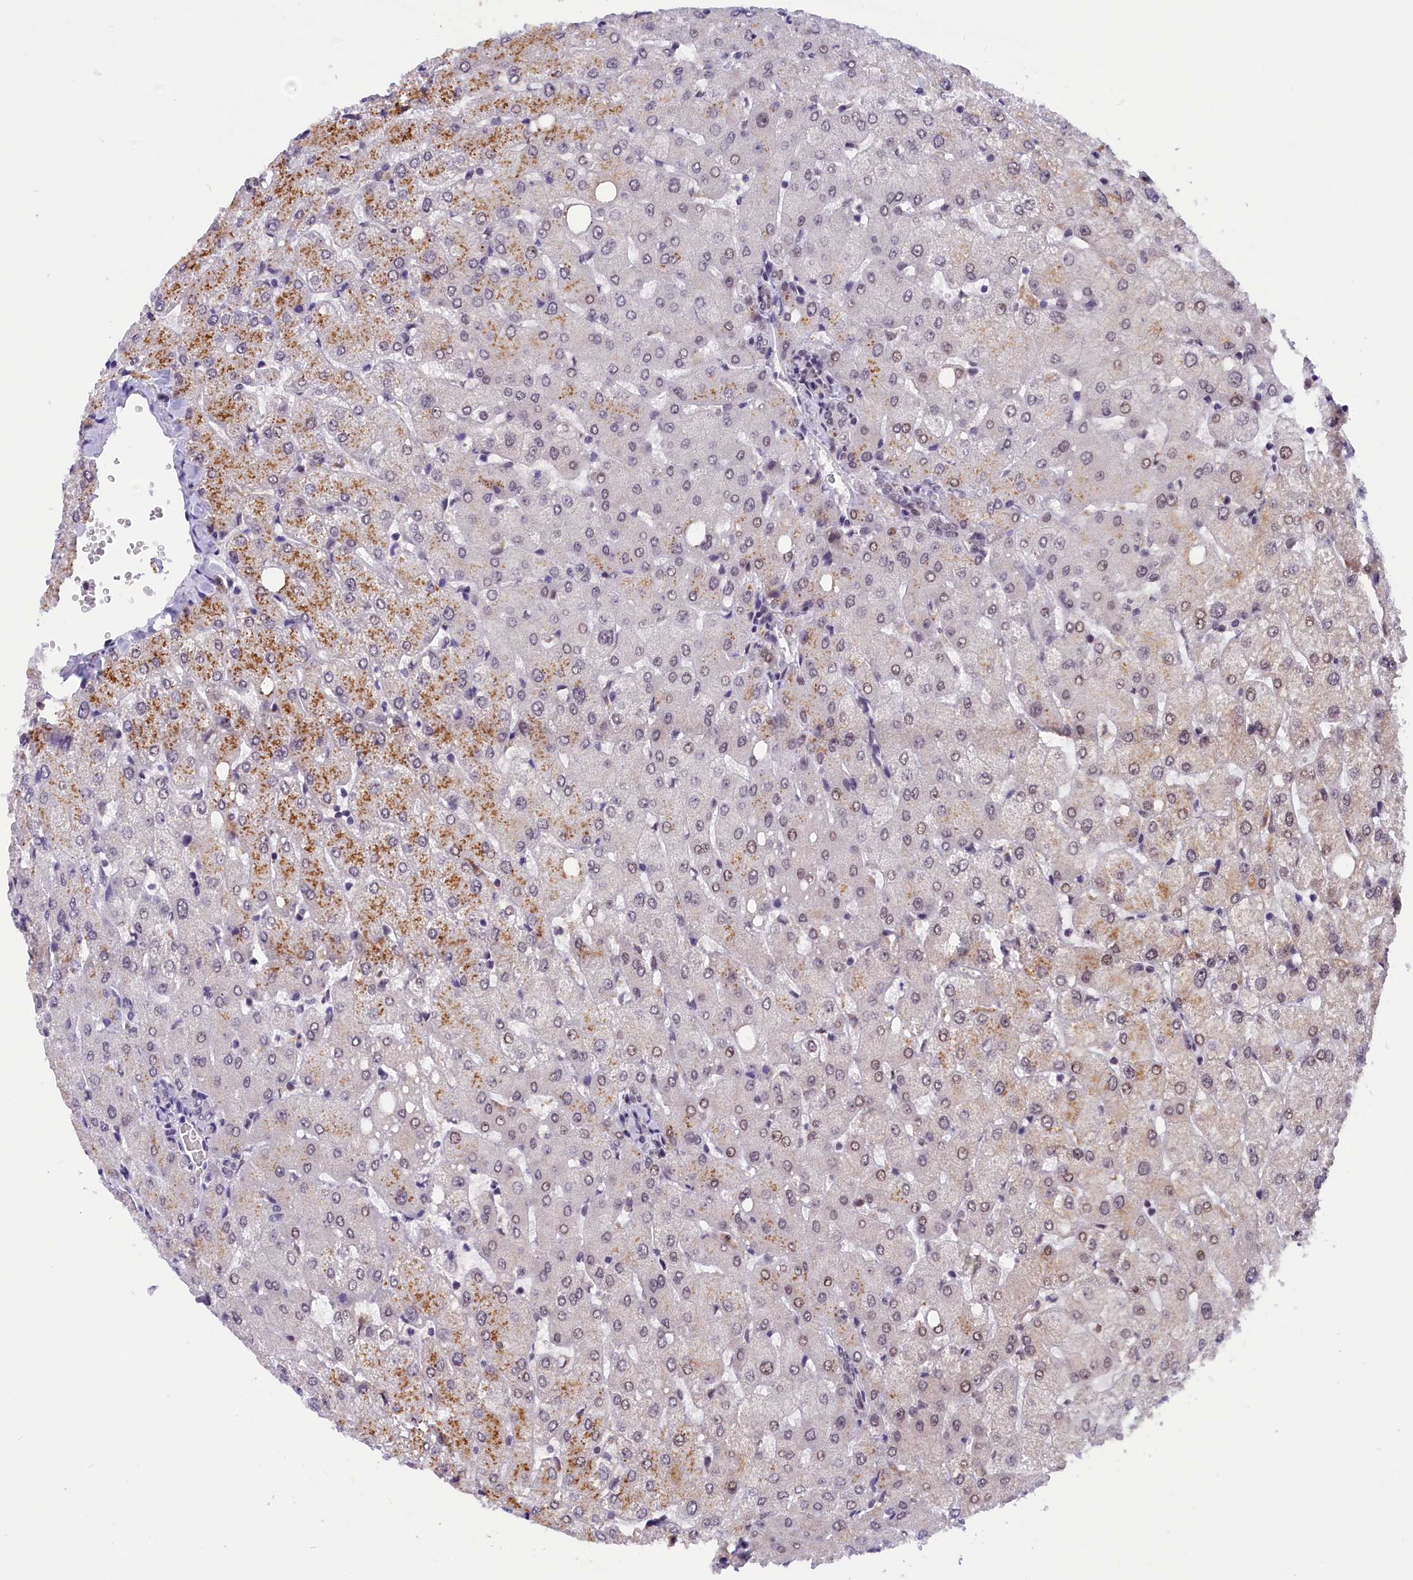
{"staining": {"intensity": "negative", "quantity": "none", "location": "none"}, "tissue": "liver", "cell_type": "Cholangiocytes", "image_type": "normal", "snomed": [{"axis": "morphology", "description": "Normal tissue, NOS"}, {"axis": "topography", "description": "Liver"}], "caption": "Histopathology image shows no protein expression in cholangiocytes of normal liver.", "gene": "CDYL2", "patient": {"sex": "female", "age": 54}}